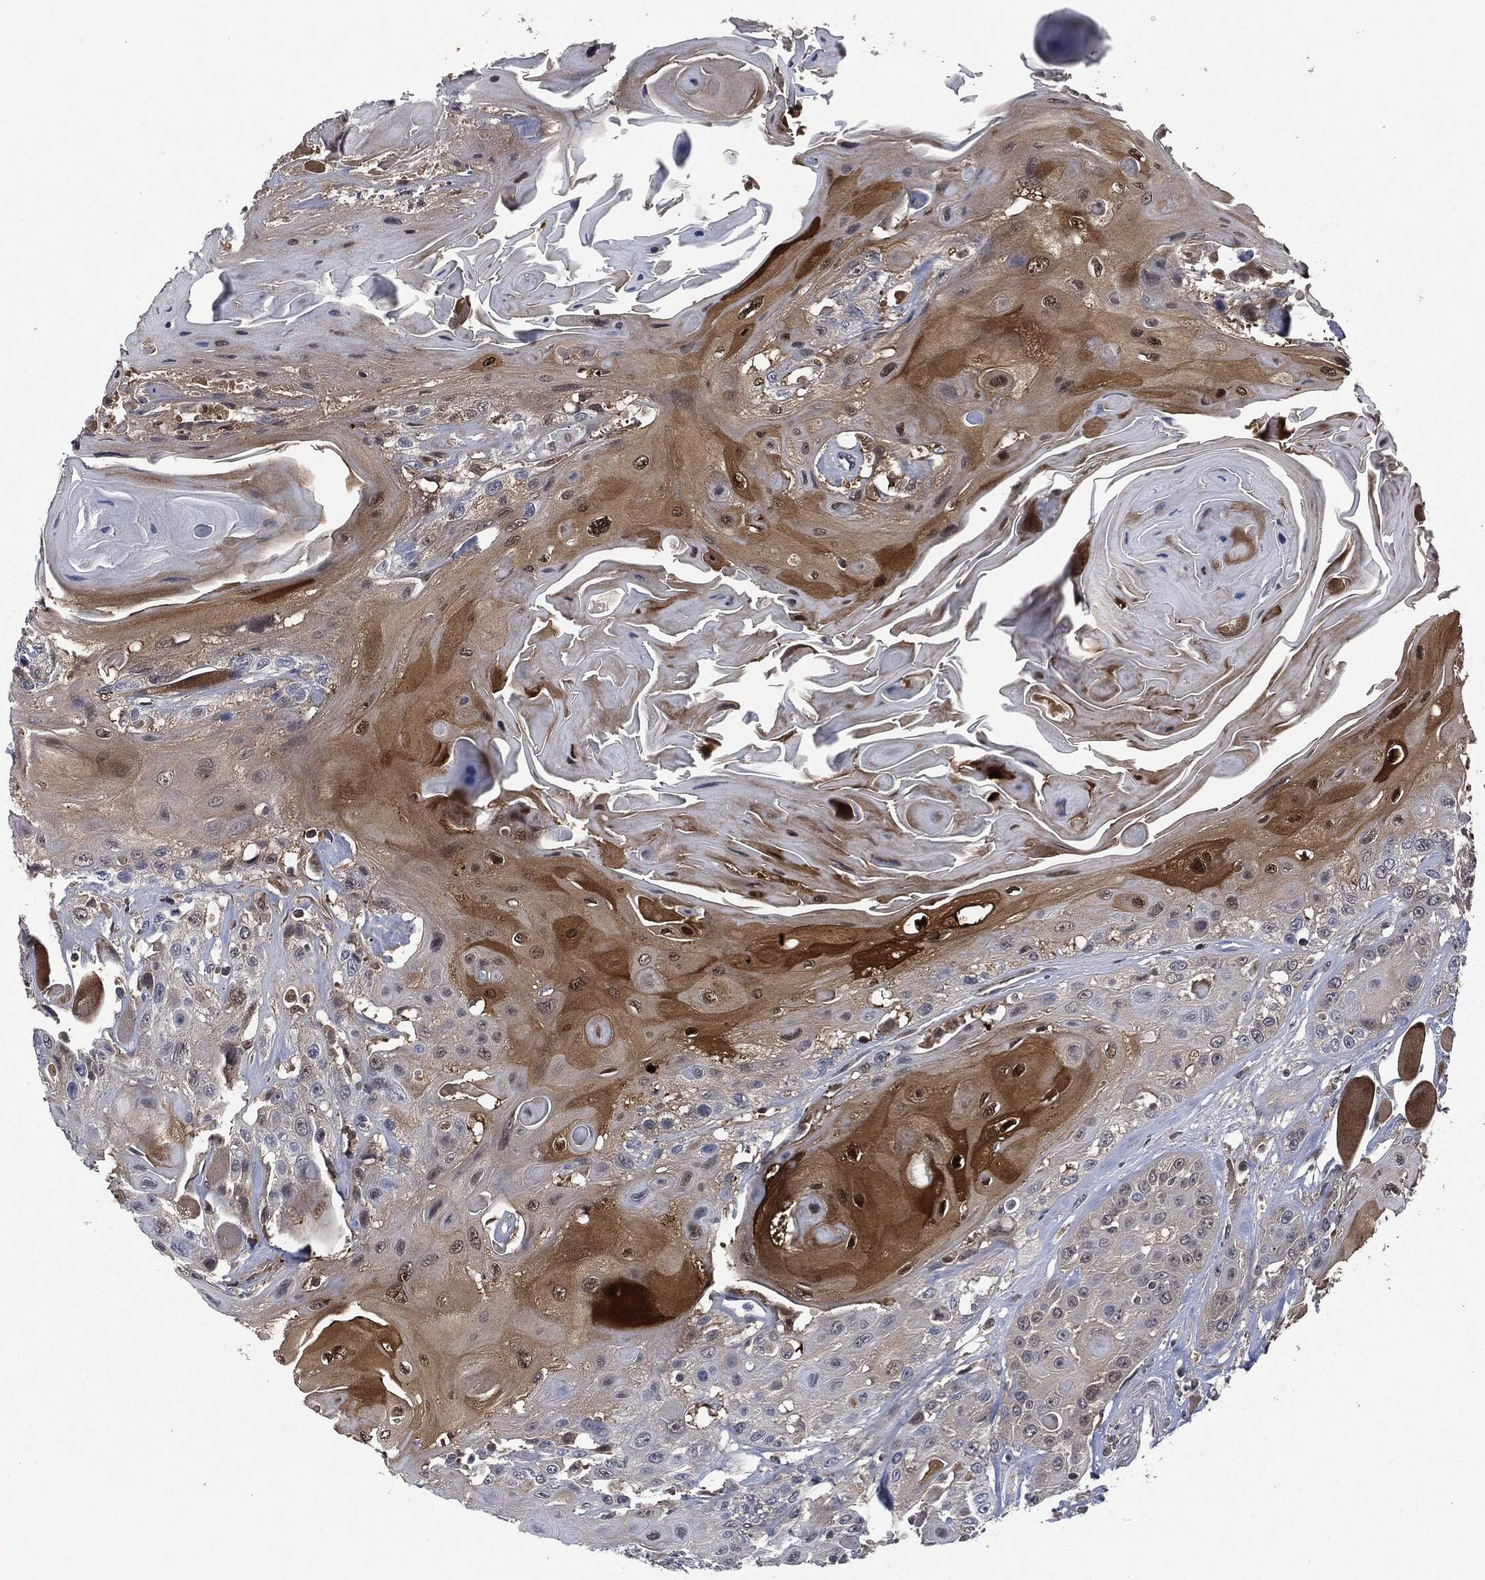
{"staining": {"intensity": "strong", "quantity": "<25%", "location": "cytoplasmic/membranous,nuclear"}, "tissue": "head and neck cancer", "cell_type": "Tumor cells", "image_type": "cancer", "snomed": [{"axis": "morphology", "description": "Squamous cell carcinoma, NOS"}, {"axis": "topography", "description": "Head-Neck"}], "caption": "IHC of head and neck cancer displays medium levels of strong cytoplasmic/membranous and nuclear positivity in about <25% of tumor cells.", "gene": "IL1RN", "patient": {"sex": "female", "age": 59}}